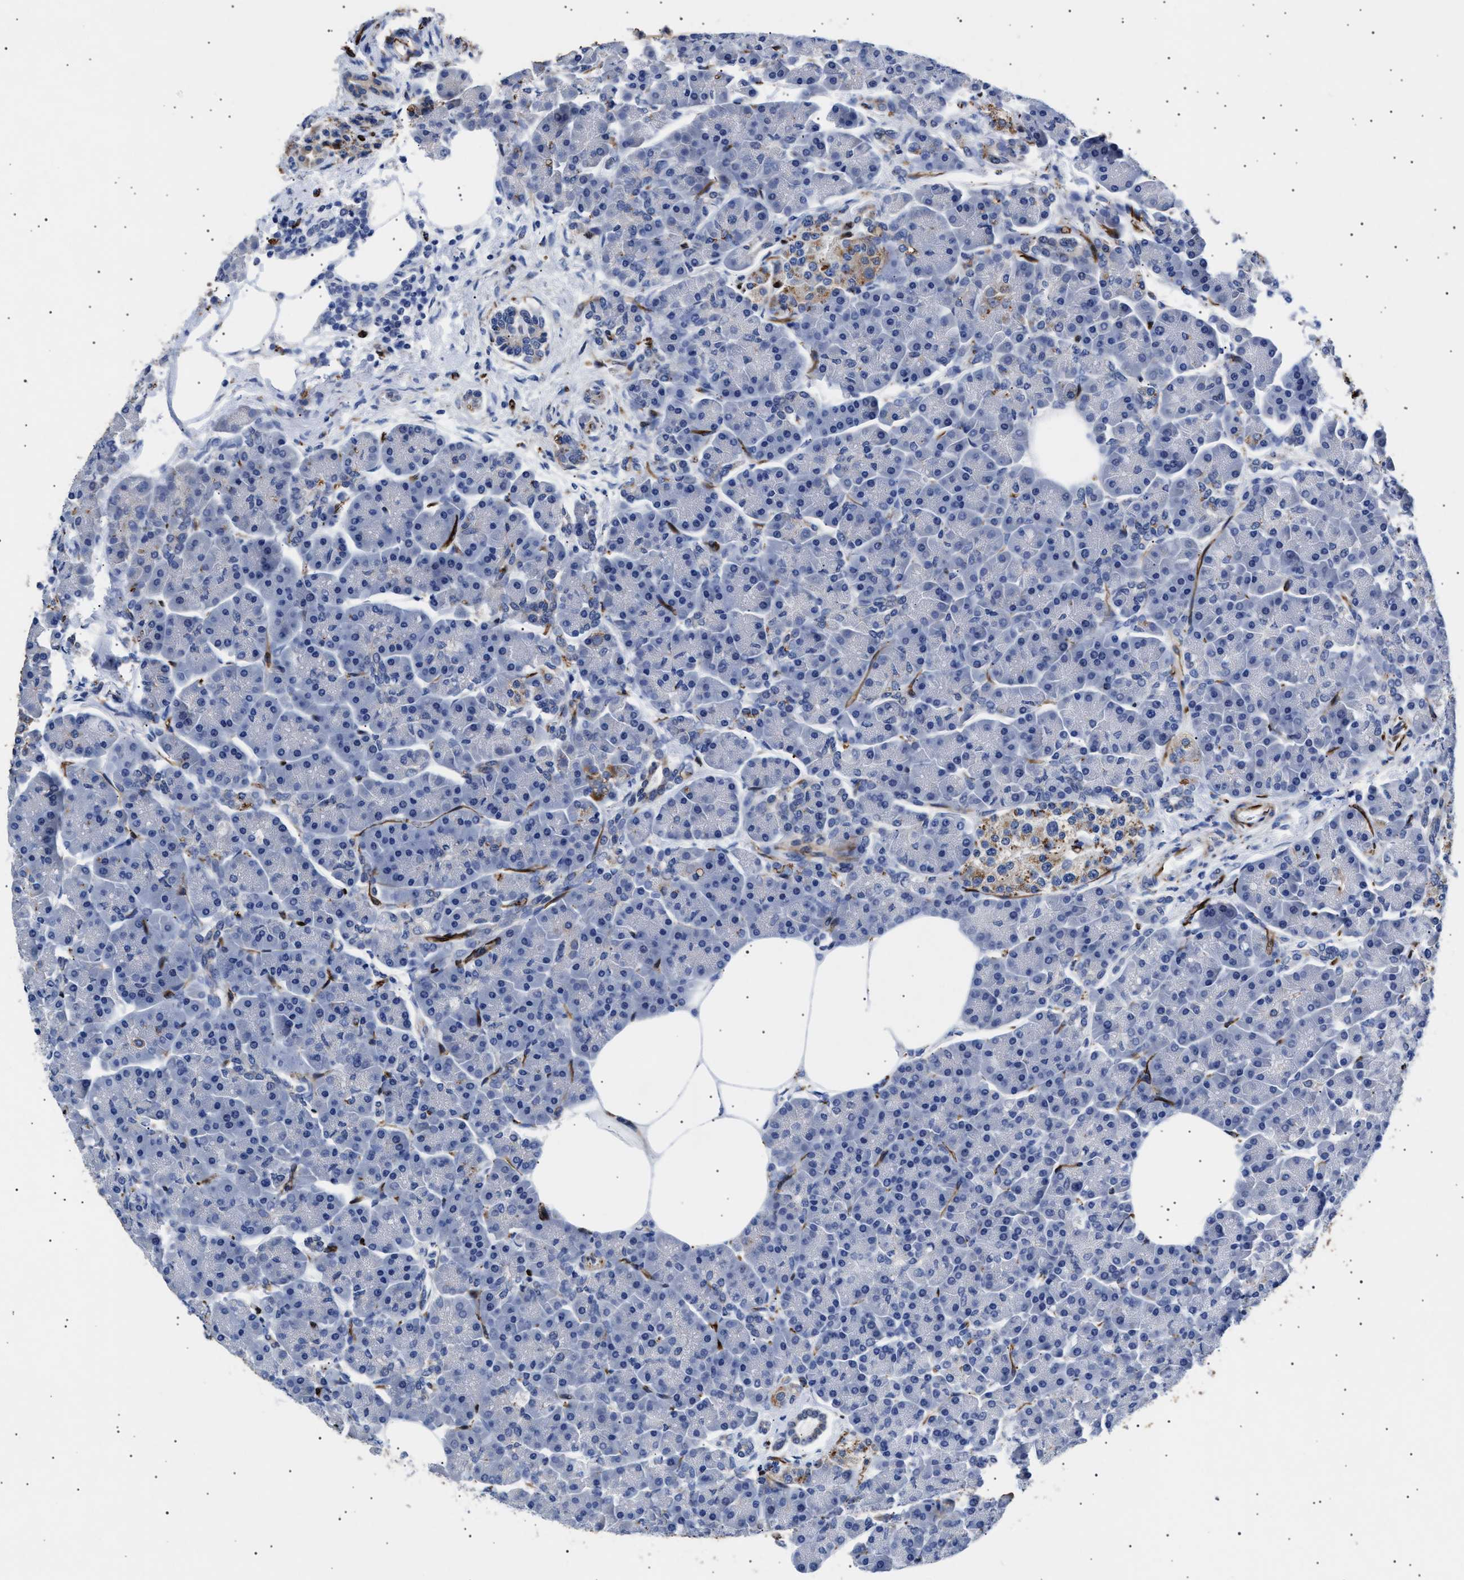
{"staining": {"intensity": "weak", "quantity": "<25%", "location": "cytoplasmic/membranous"}, "tissue": "pancreas", "cell_type": "Exocrine glandular cells", "image_type": "normal", "snomed": [{"axis": "morphology", "description": "Normal tissue, NOS"}, {"axis": "topography", "description": "Pancreas"}], "caption": "Exocrine glandular cells show no significant staining in normal pancreas. Brightfield microscopy of IHC stained with DAB (3,3'-diaminobenzidine) (brown) and hematoxylin (blue), captured at high magnification.", "gene": "OLFML2A", "patient": {"sex": "female", "age": 70}}